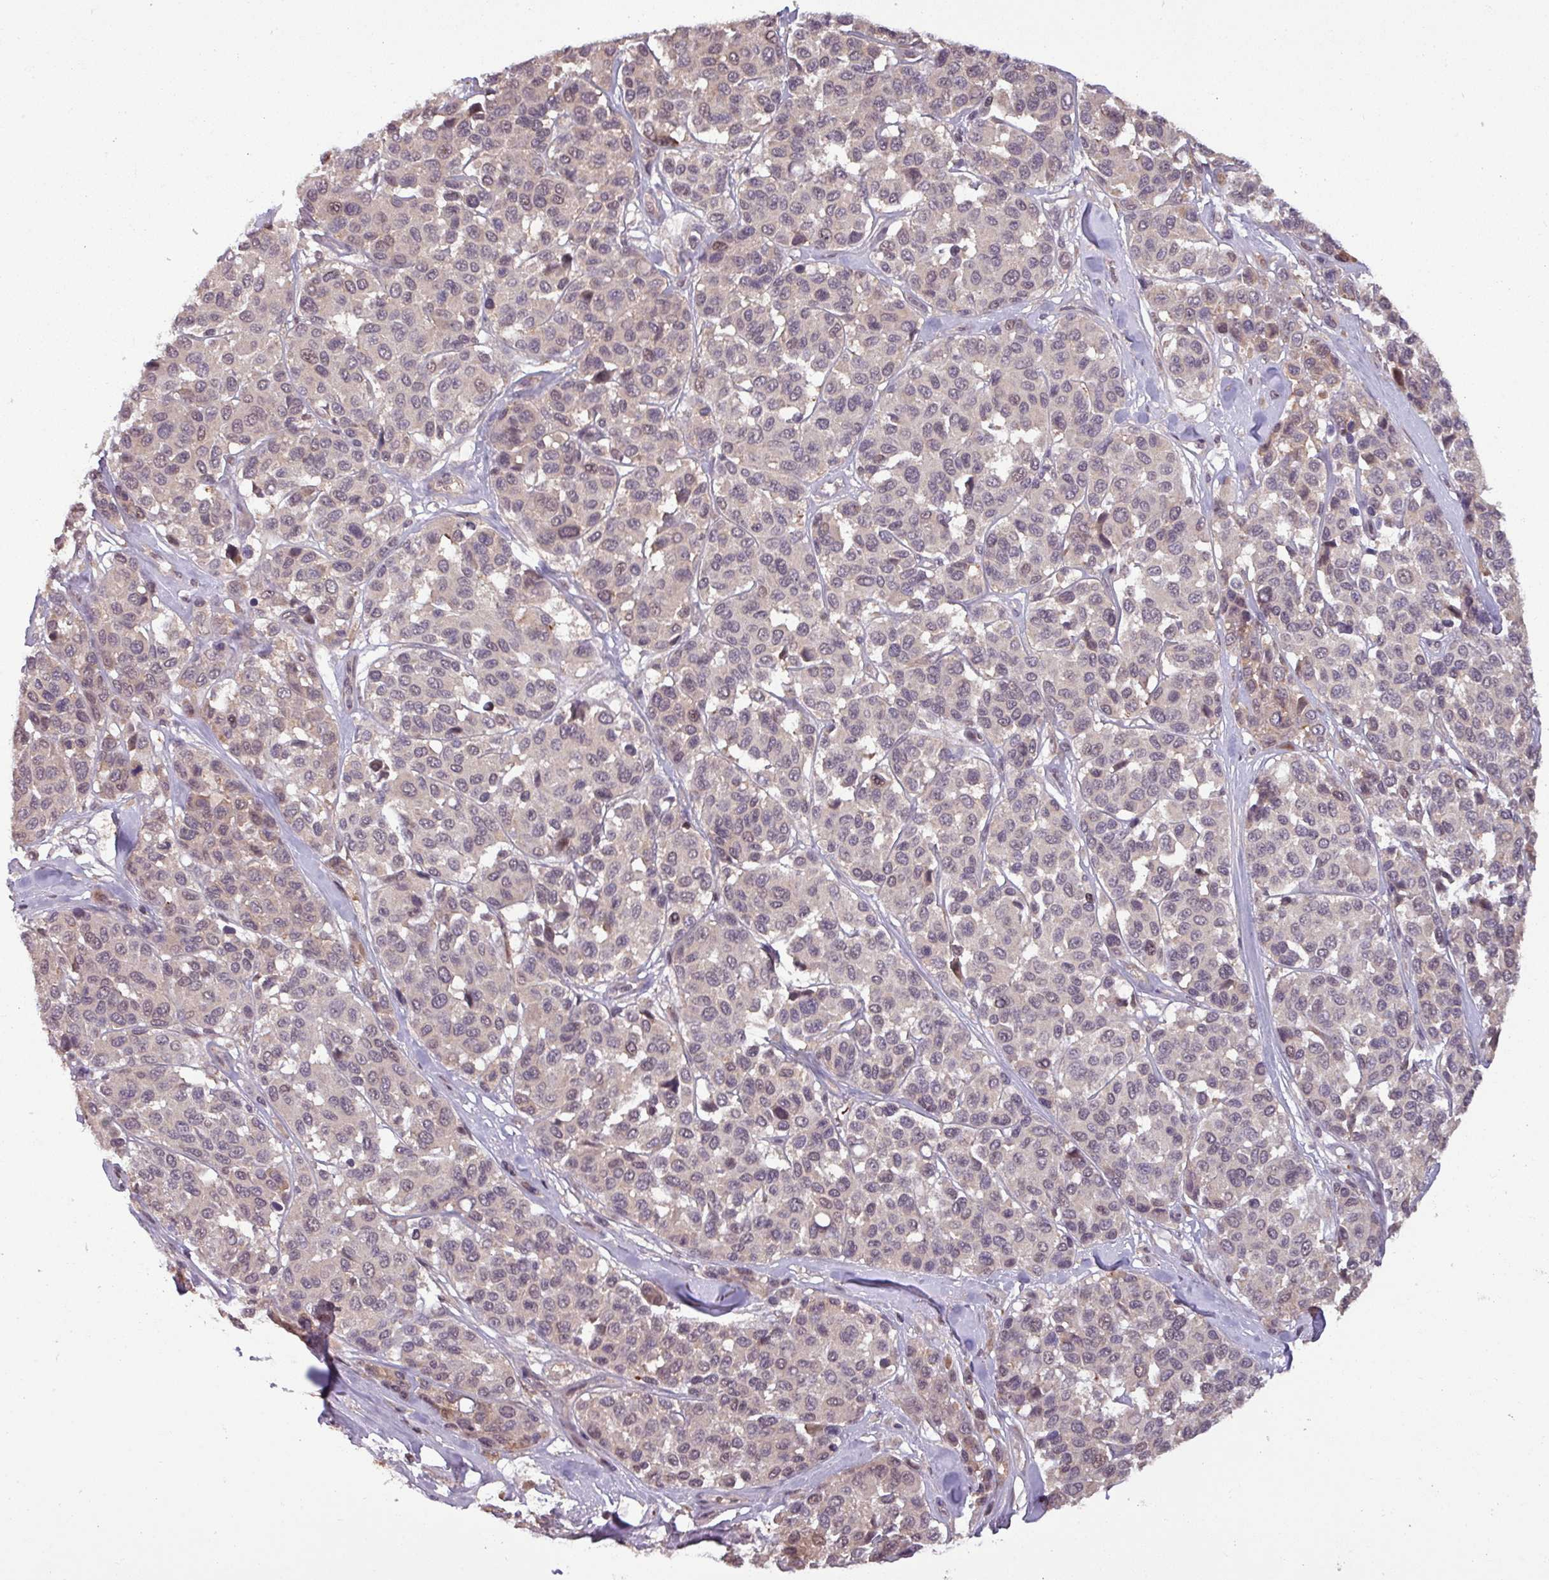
{"staining": {"intensity": "moderate", "quantity": "<25%", "location": "nuclear"}, "tissue": "melanoma", "cell_type": "Tumor cells", "image_type": "cancer", "snomed": [{"axis": "morphology", "description": "Malignant melanoma, NOS"}, {"axis": "topography", "description": "Skin"}], "caption": "Immunohistochemical staining of malignant melanoma demonstrates low levels of moderate nuclear positivity in about <25% of tumor cells. The staining is performed using DAB brown chromogen to label protein expression. The nuclei are counter-stained blue using hematoxylin.", "gene": "NOB1", "patient": {"sex": "female", "age": 66}}